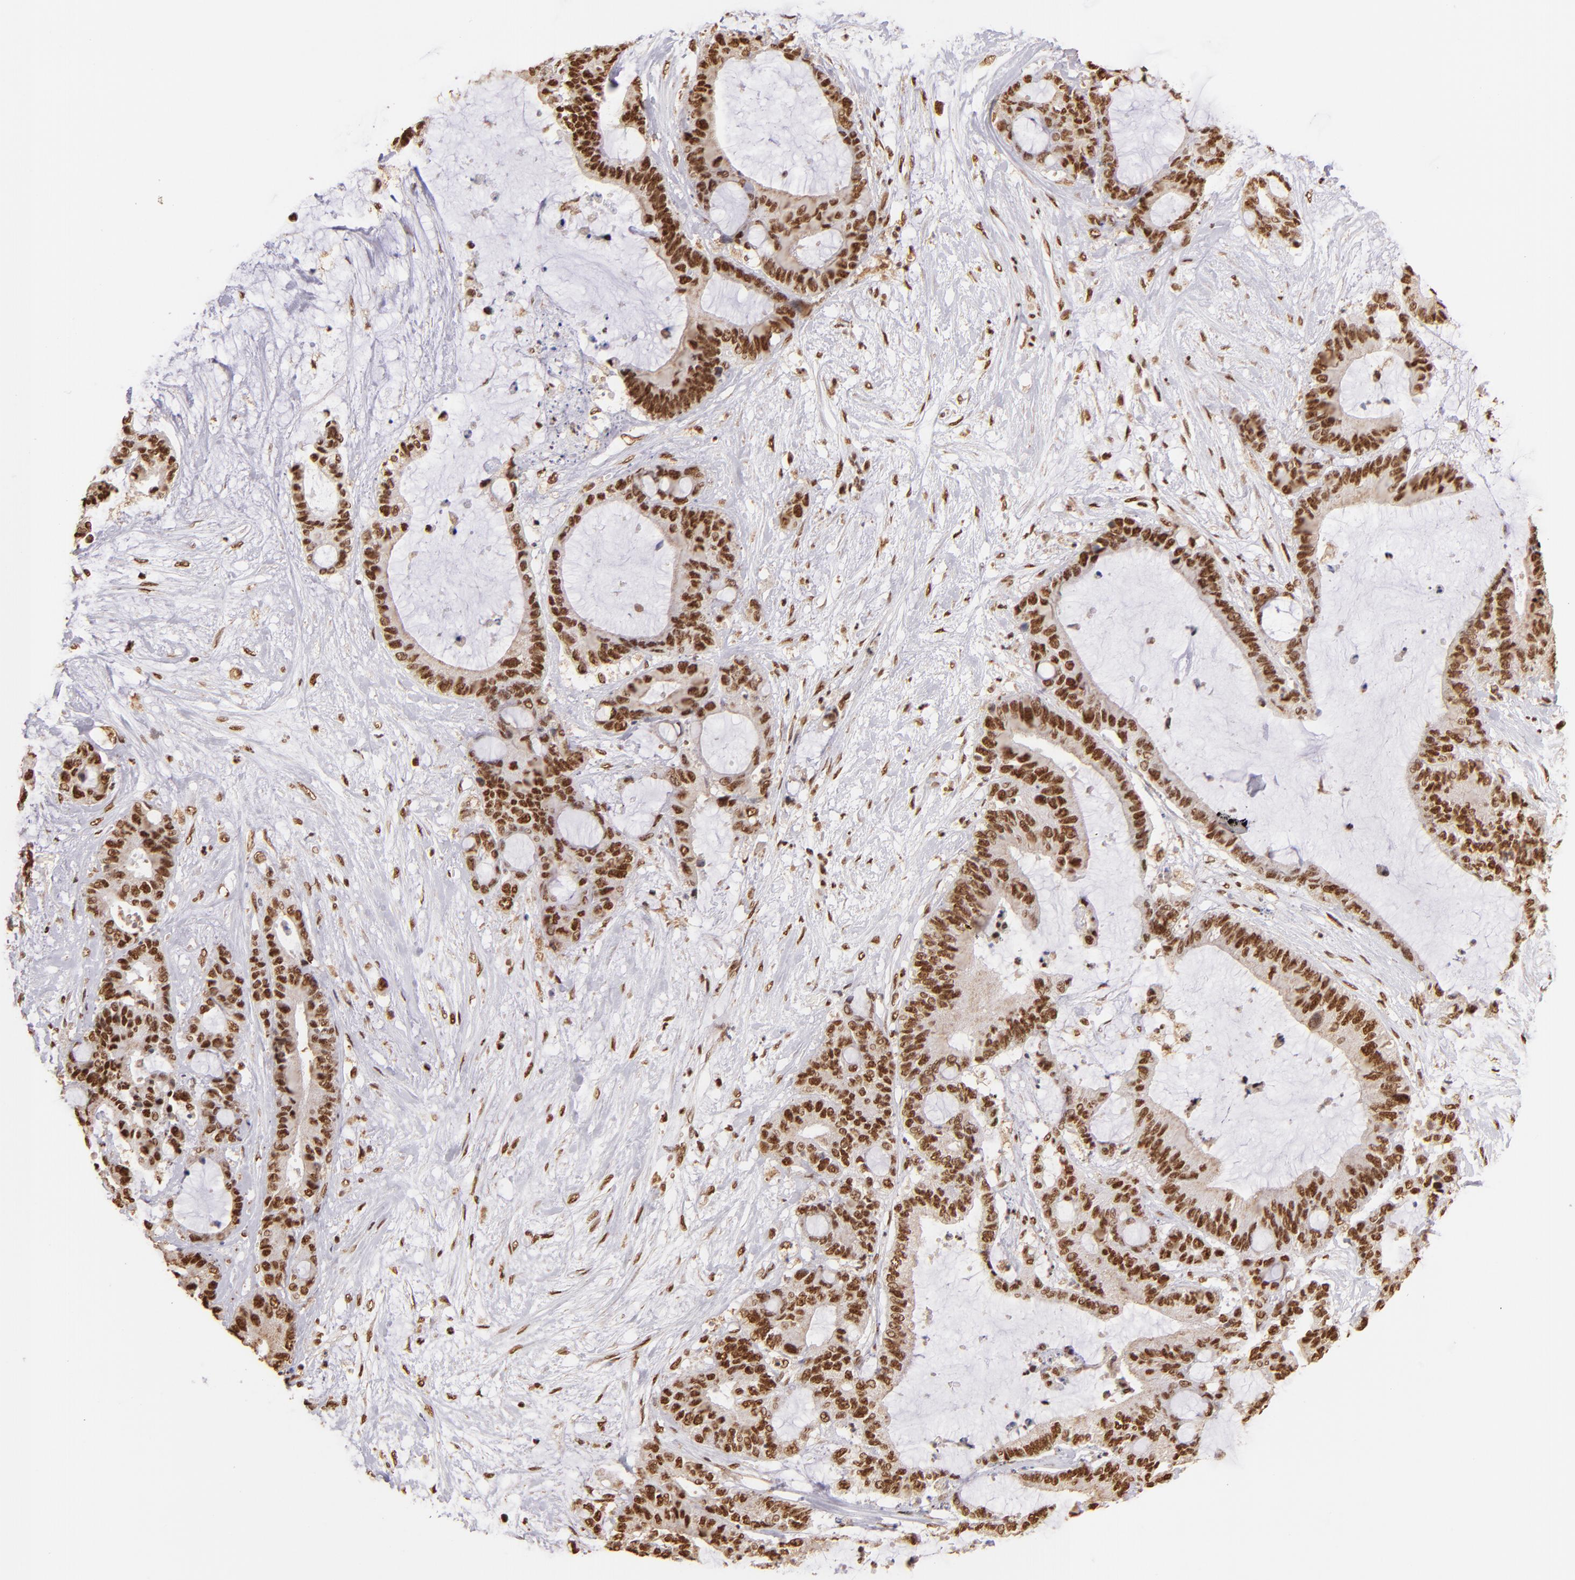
{"staining": {"intensity": "moderate", "quantity": ">75%", "location": "cytoplasmic/membranous,nuclear"}, "tissue": "liver cancer", "cell_type": "Tumor cells", "image_type": "cancer", "snomed": [{"axis": "morphology", "description": "Cholangiocarcinoma"}, {"axis": "topography", "description": "Liver"}], "caption": "This image shows IHC staining of liver cancer (cholangiocarcinoma), with medium moderate cytoplasmic/membranous and nuclear staining in about >75% of tumor cells.", "gene": "SP1", "patient": {"sex": "female", "age": 73}}